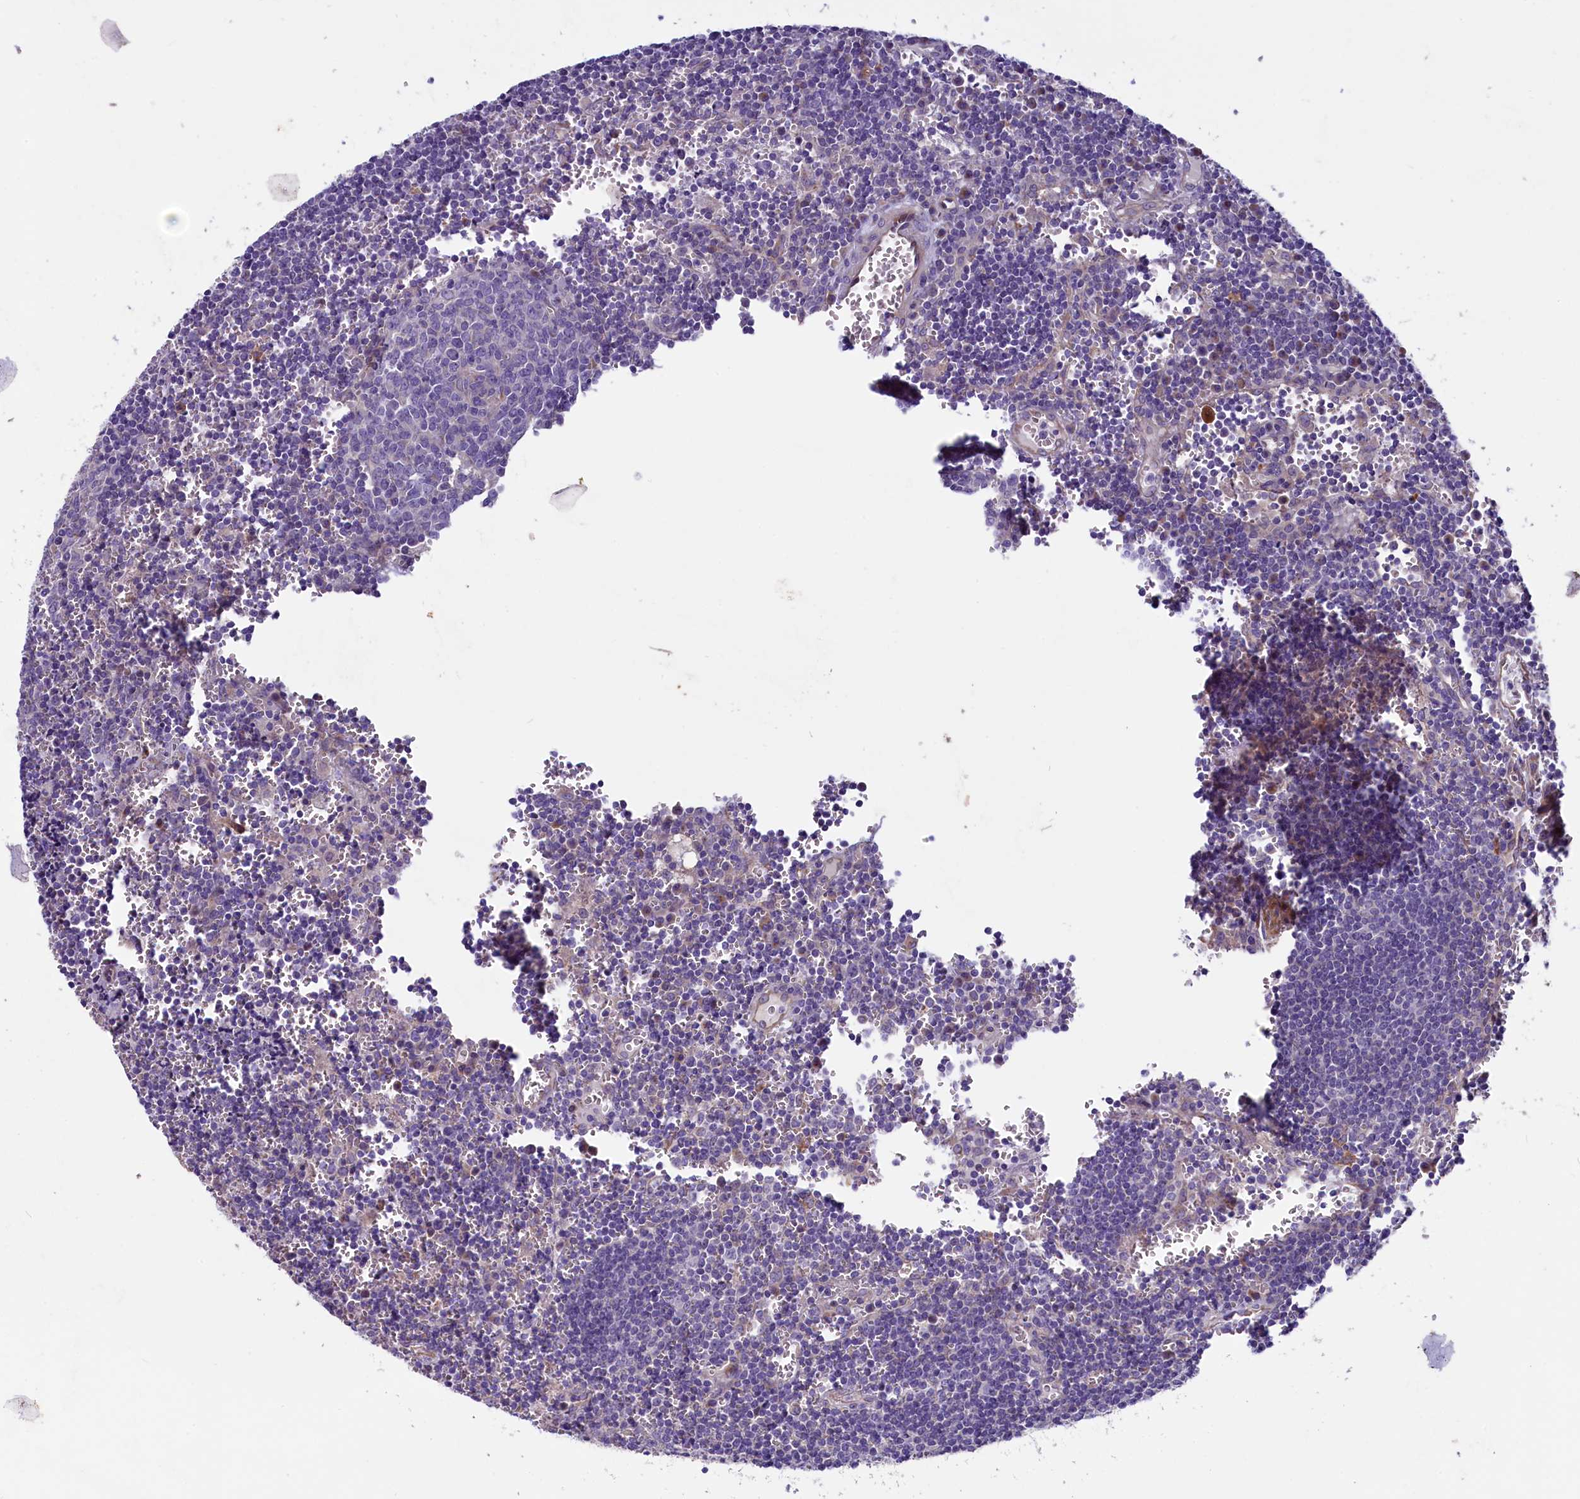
{"staining": {"intensity": "negative", "quantity": "none", "location": "none"}, "tissue": "lymph node", "cell_type": "Germinal center cells", "image_type": "normal", "snomed": [{"axis": "morphology", "description": "Normal tissue, NOS"}, {"axis": "topography", "description": "Lymph node"}], "caption": "Immunohistochemical staining of normal lymph node demonstrates no significant positivity in germinal center cells. (DAB immunohistochemistry, high magnification).", "gene": "GPR108", "patient": {"sex": "female", "age": 73}}